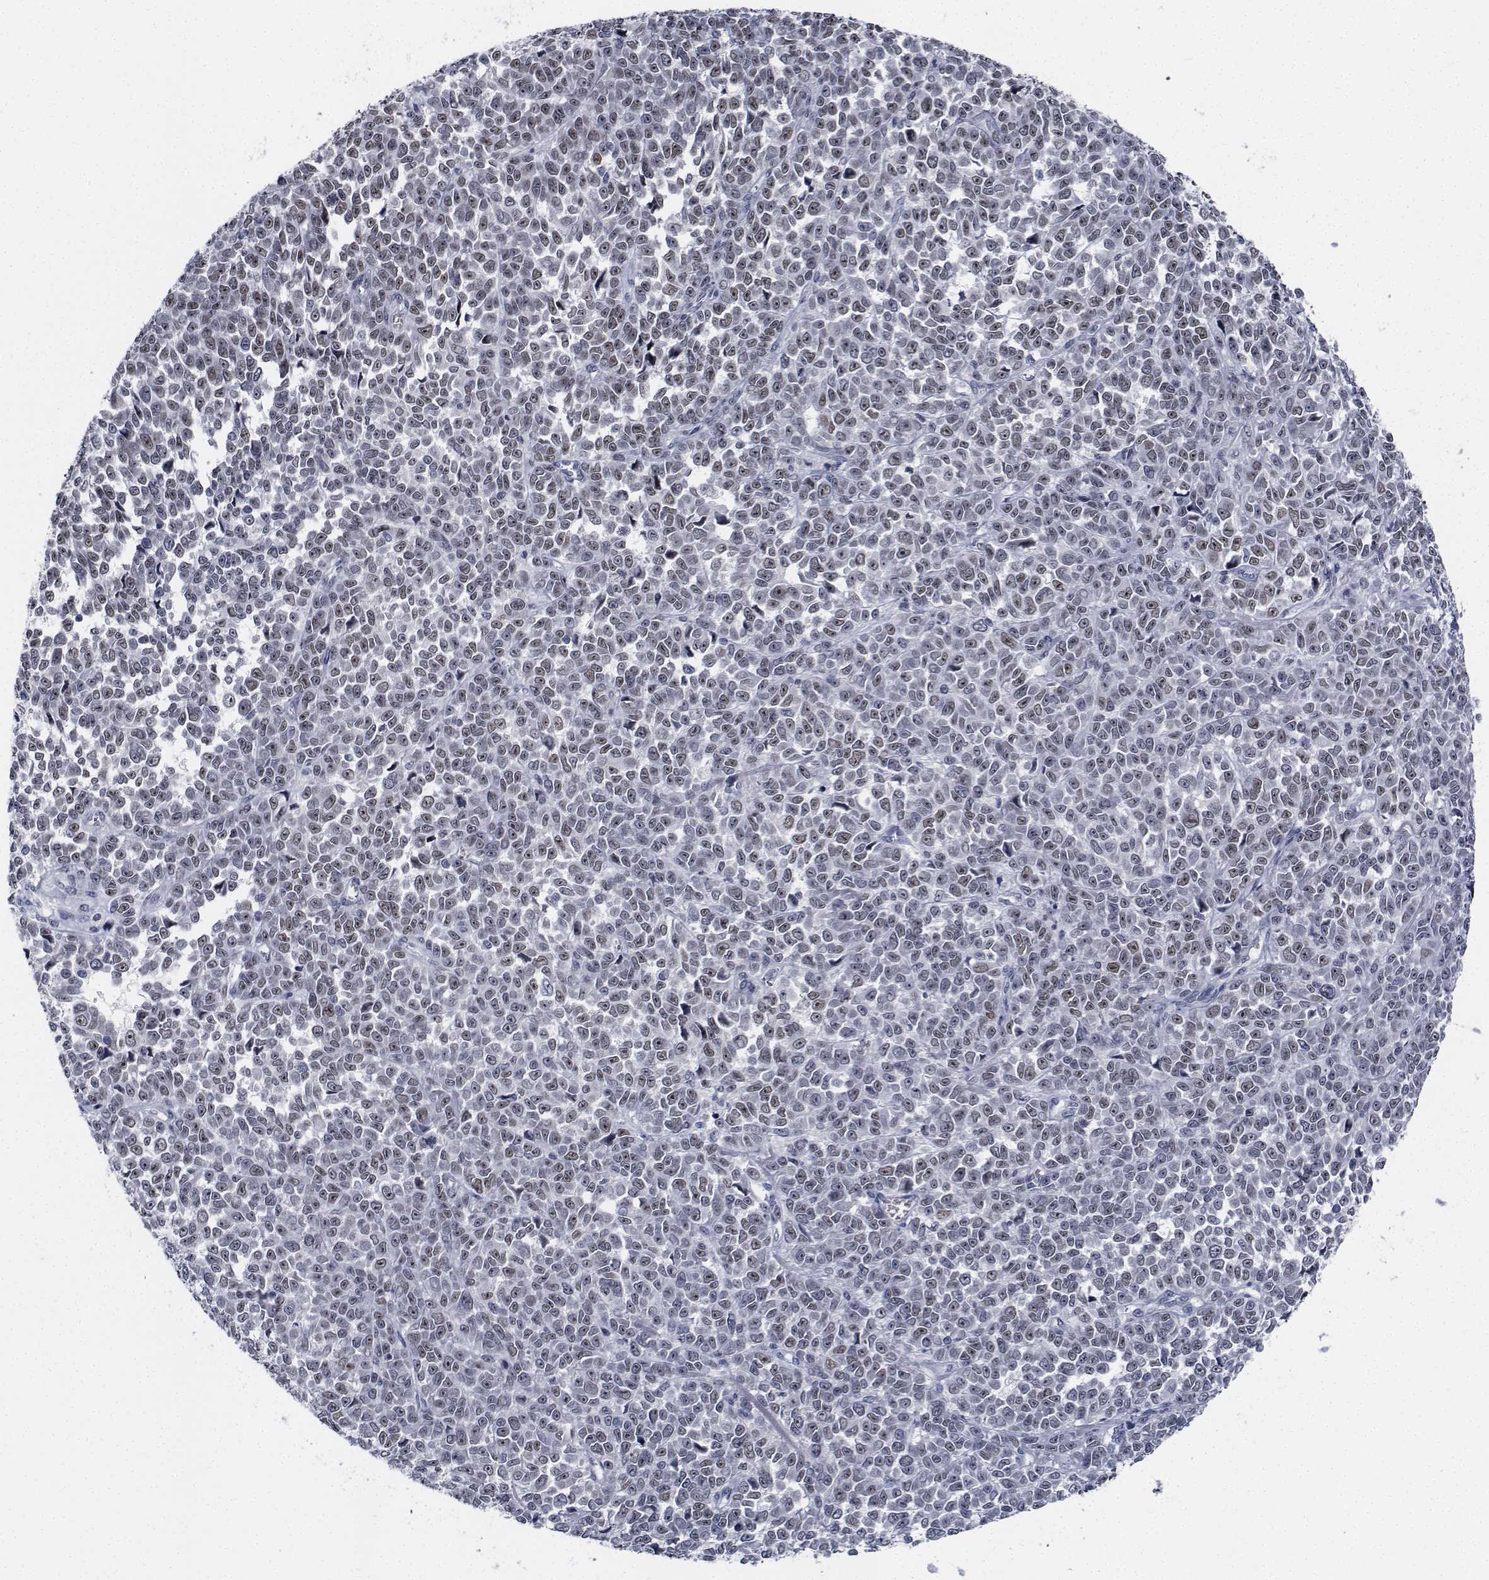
{"staining": {"intensity": "weak", "quantity": "<25%", "location": "nuclear"}, "tissue": "melanoma", "cell_type": "Tumor cells", "image_type": "cancer", "snomed": [{"axis": "morphology", "description": "Malignant melanoma, NOS"}, {"axis": "topography", "description": "Skin"}], "caption": "Melanoma was stained to show a protein in brown. There is no significant positivity in tumor cells. (Brightfield microscopy of DAB (3,3'-diaminobenzidine) immunohistochemistry (IHC) at high magnification).", "gene": "NVL", "patient": {"sex": "female", "age": 95}}